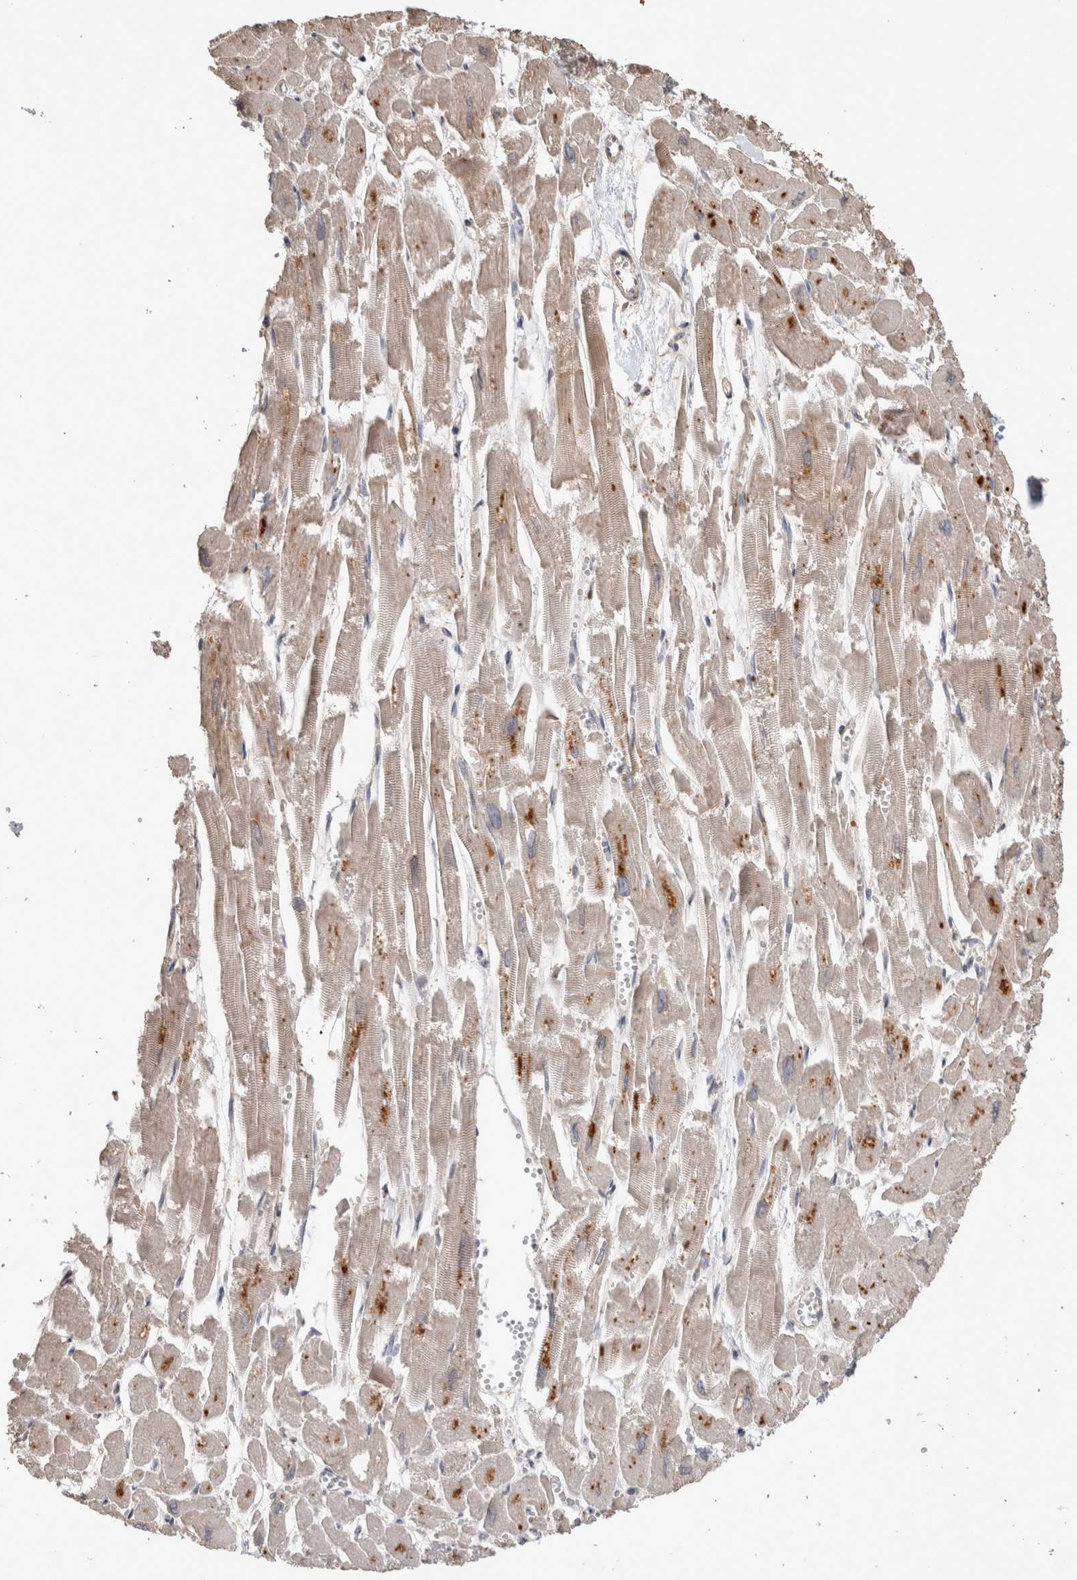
{"staining": {"intensity": "weak", "quantity": "25%-75%", "location": "cytoplasmic/membranous"}, "tissue": "heart muscle", "cell_type": "Cardiomyocytes", "image_type": "normal", "snomed": [{"axis": "morphology", "description": "Normal tissue, NOS"}, {"axis": "topography", "description": "Heart"}], "caption": "Cardiomyocytes reveal low levels of weak cytoplasmic/membranous staining in approximately 25%-75% of cells in benign human heart muscle. (Stains: DAB in brown, nuclei in blue, Microscopy: brightfield microscopy at high magnification).", "gene": "CLIP1", "patient": {"sex": "male", "age": 54}}